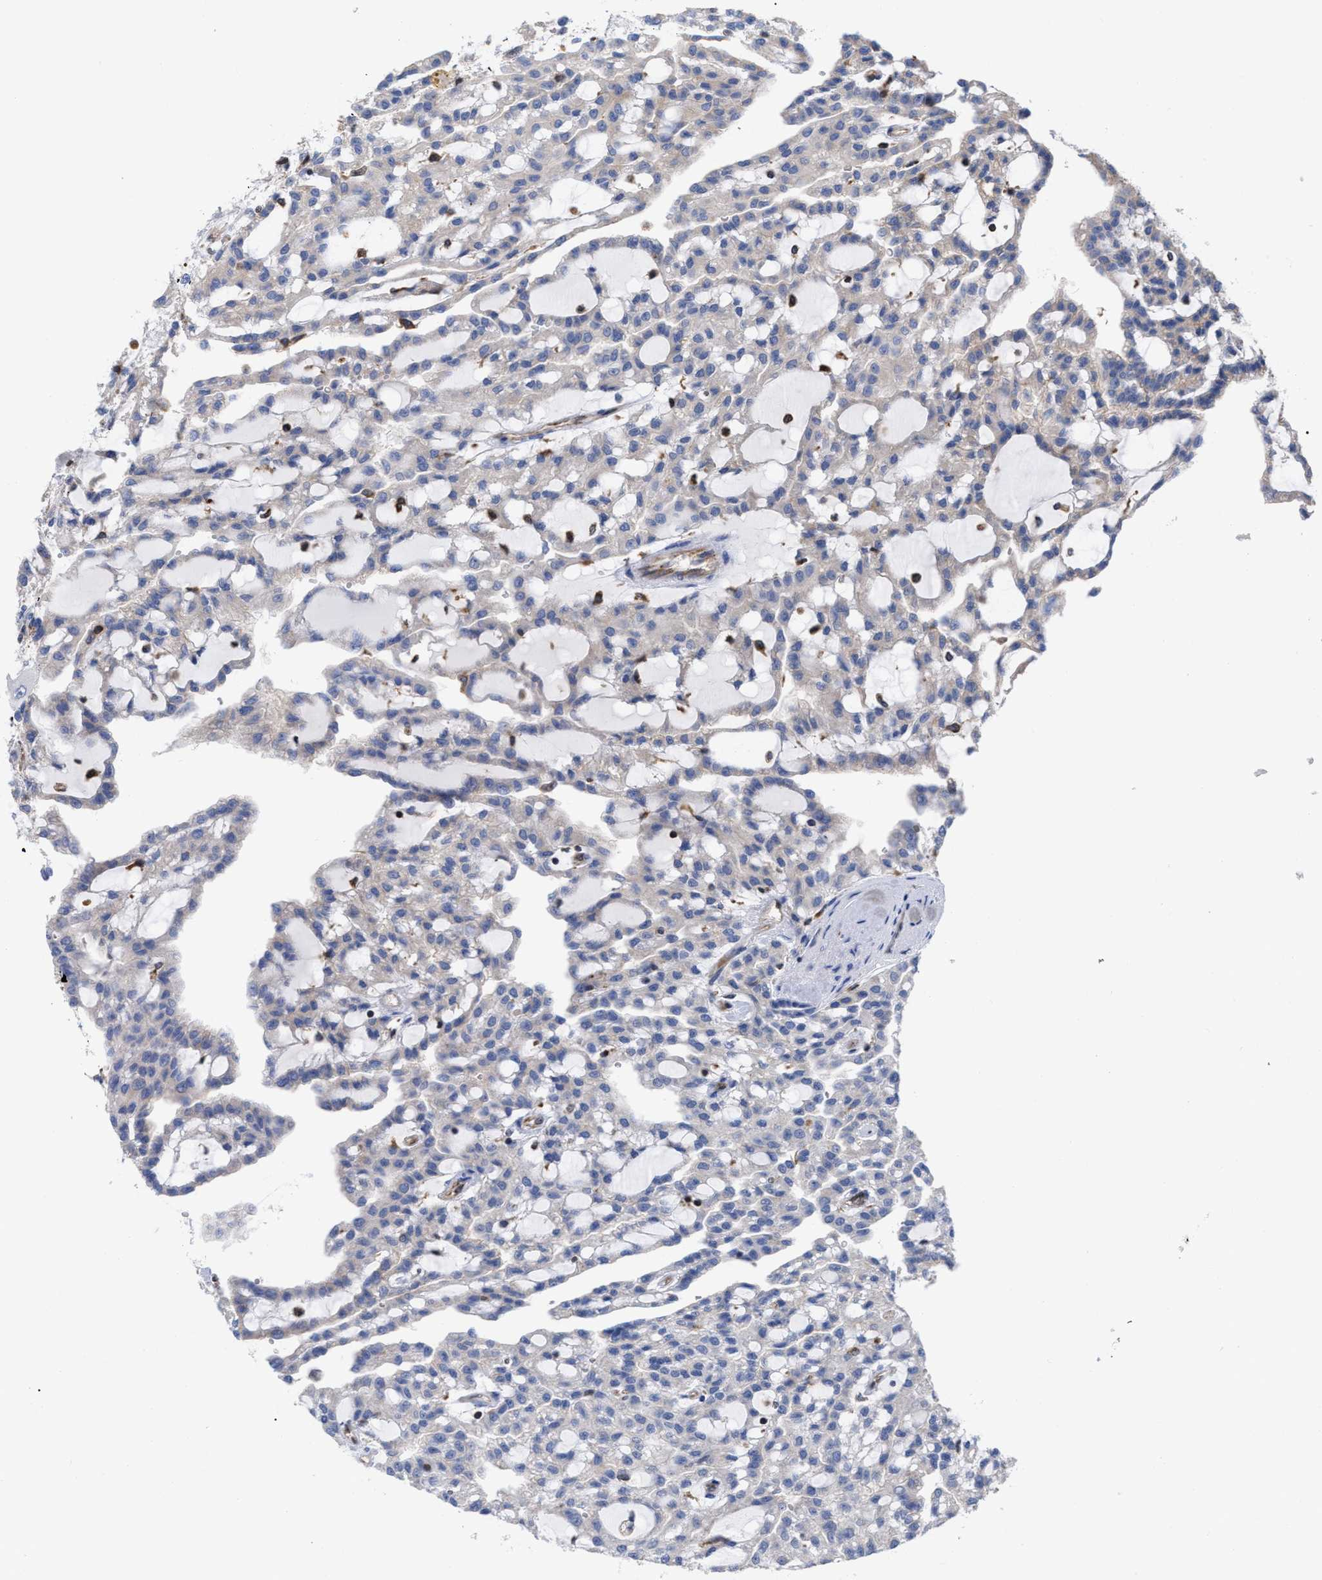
{"staining": {"intensity": "negative", "quantity": "none", "location": "none"}, "tissue": "renal cancer", "cell_type": "Tumor cells", "image_type": "cancer", "snomed": [{"axis": "morphology", "description": "Adenocarcinoma, NOS"}, {"axis": "topography", "description": "Kidney"}], "caption": "Immunohistochemistry image of neoplastic tissue: renal cancer (adenocarcinoma) stained with DAB (3,3'-diaminobenzidine) reveals no significant protein staining in tumor cells.", "gene": "GIMAP4", "patient": {"sex": "male", "age": 63}}